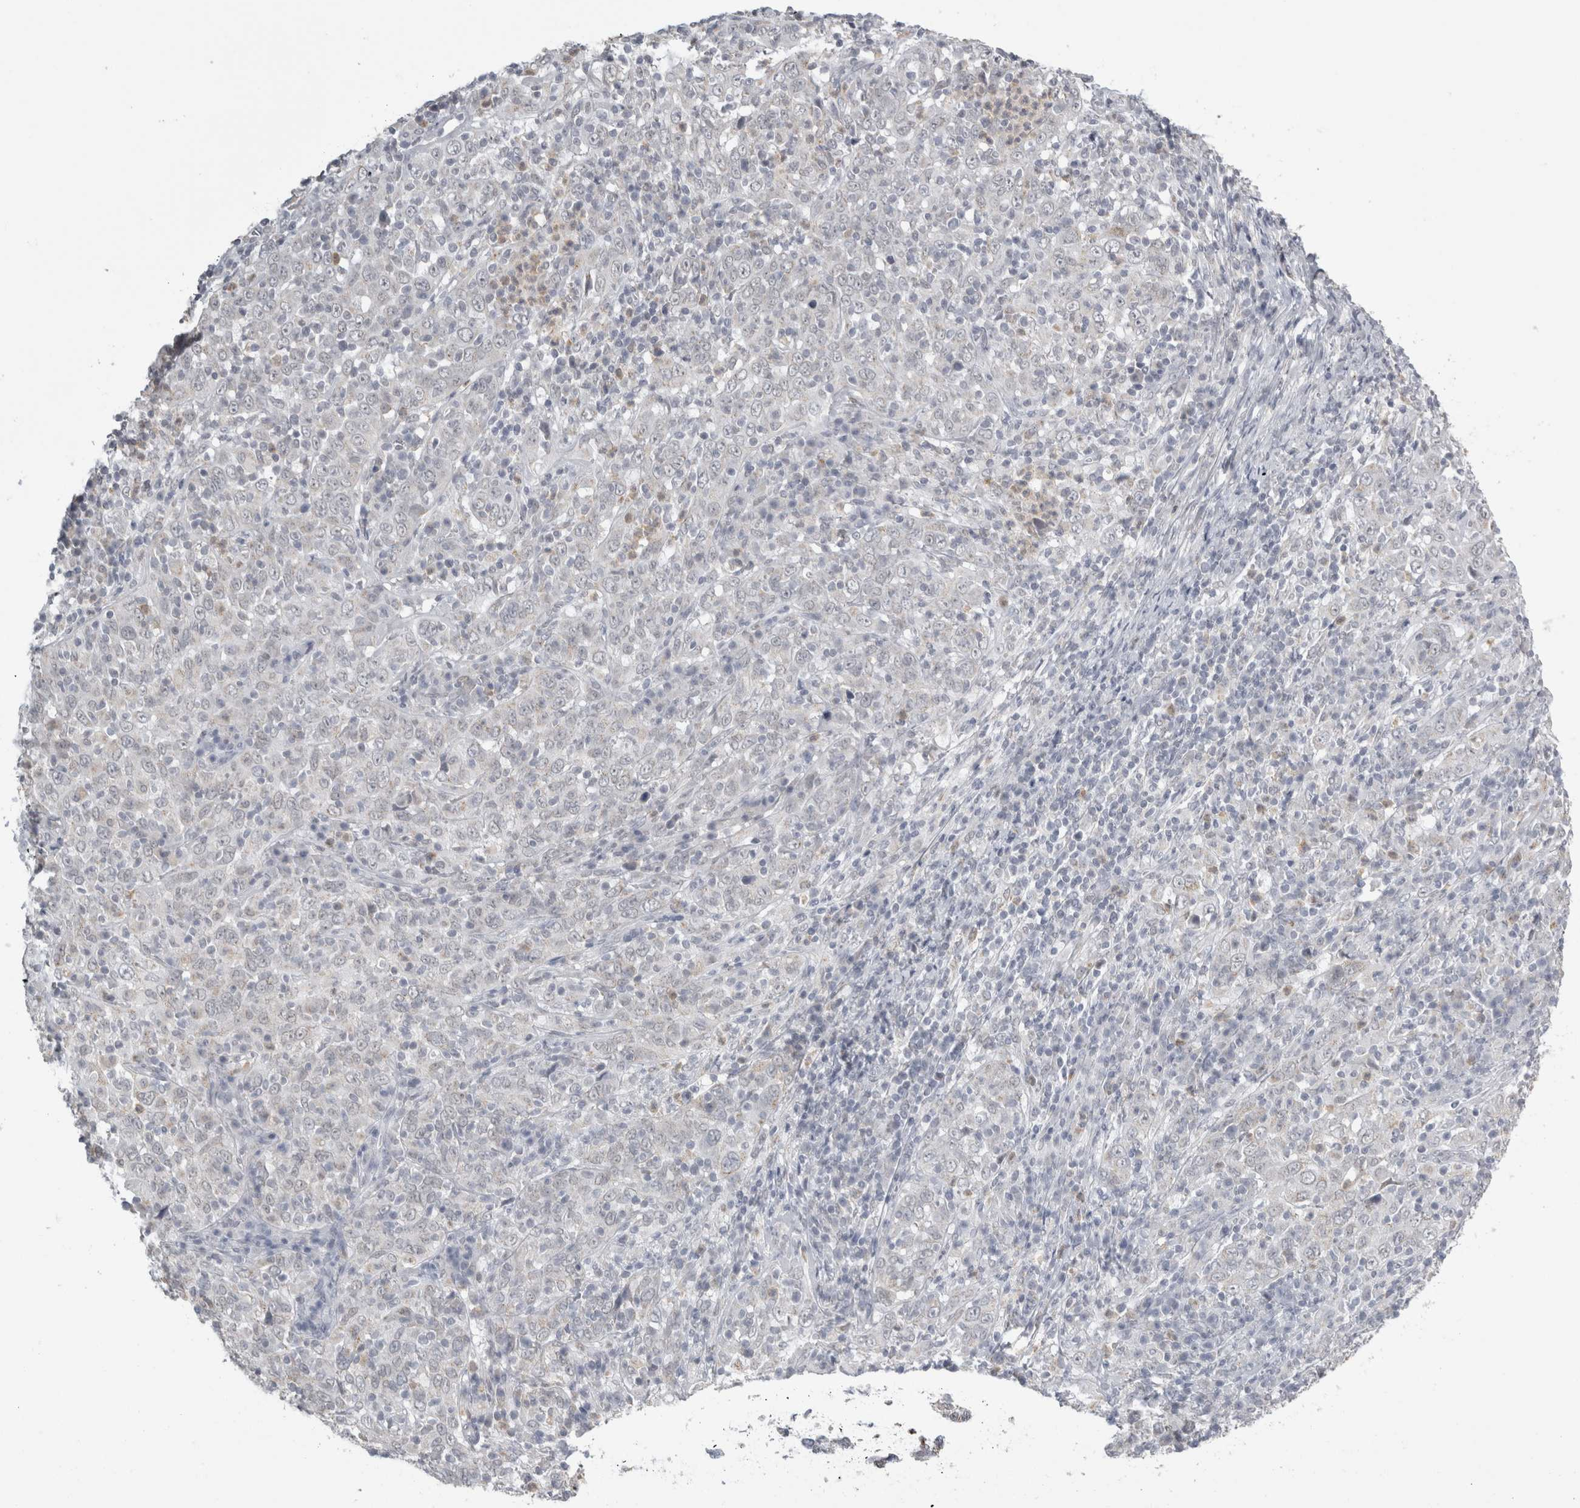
{"staining": {"intensity": "negative", "quantity": "none", "location": "none"}, "tissue": "cervical cancer", "cell_type": "Tumor cells", "image_type": "cancer", "snomed": [{"axis": "morphology", "description": "Squamous cell carcinoma, NOS"}, {"axis": "topography", "description": "Cervix"}], "caption": "An immunohistochemistry (IHC) photomicrograph of cervical cancer (squamous cell carcinoma) is shown. There is no staining in tumor cells of cervical cancer (squamous cell carcinoma).", "gene": "PLIN1", "patient": {"sex": "female", "age": 46}}